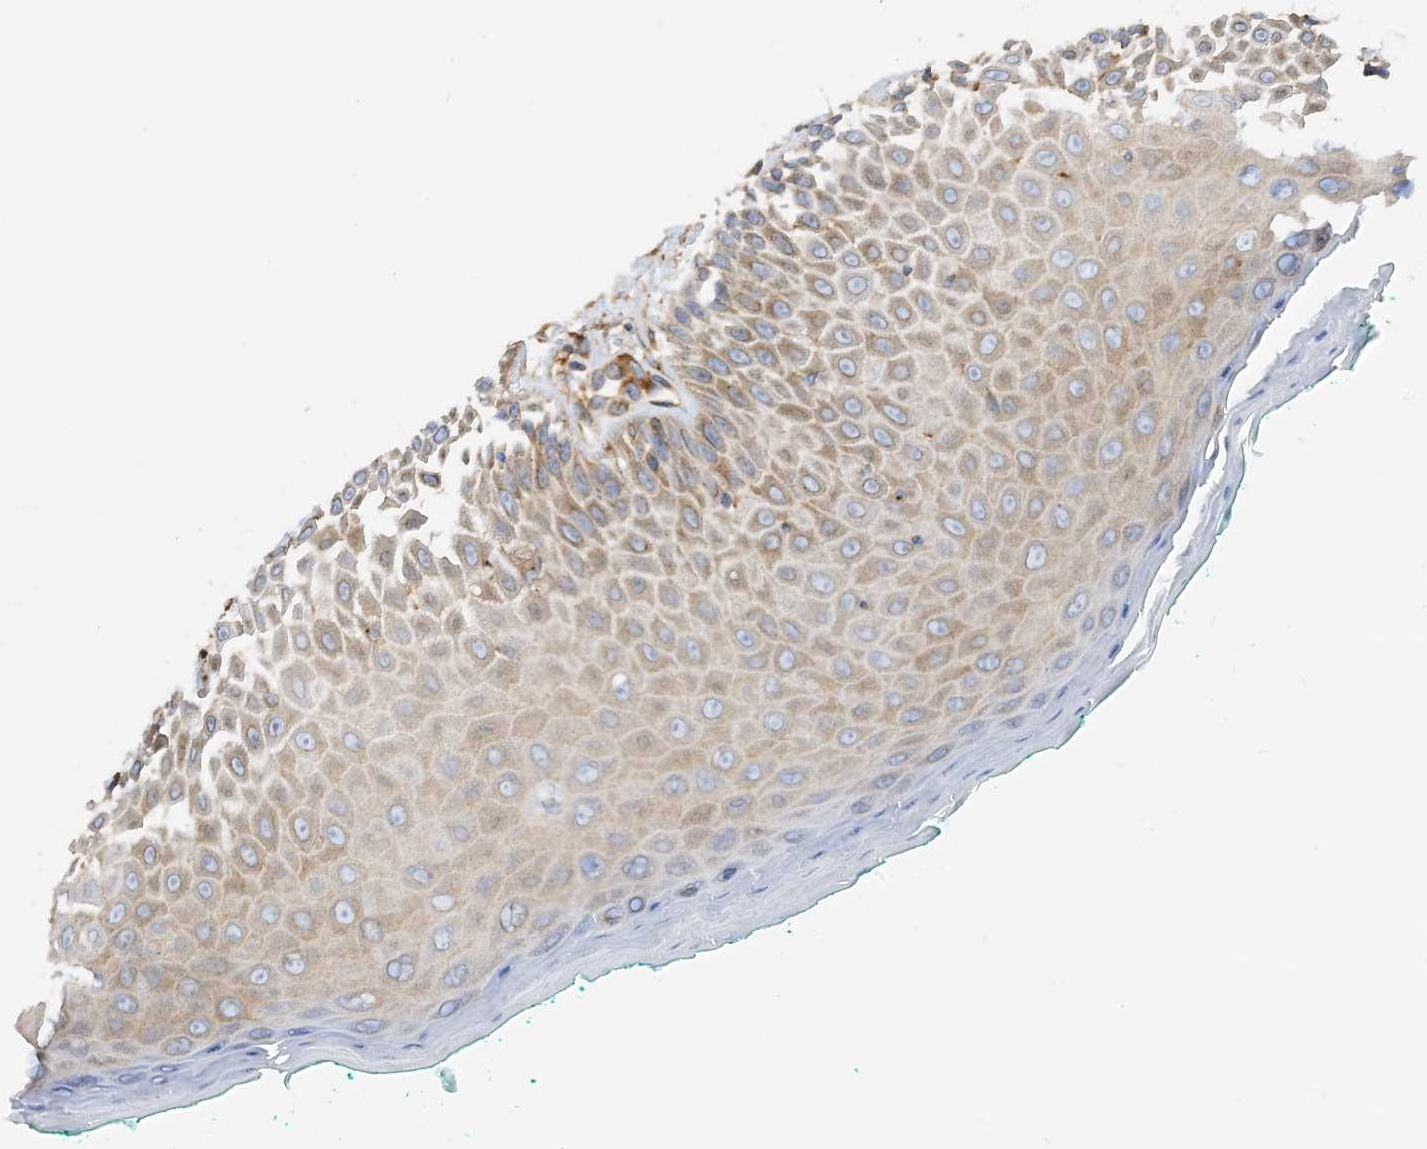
{"staining": {"intensity": "moderate", "quantity": "25%-75%", "location": "cytoplasmic/membranous"}, "tissue": "oral mucosa", "cell_type": "Squamous epithelial cells", "image_type": "normal", "snomed": [{"axis": "morphology", "description": "Normal tissue, NOS"}, {"axis": "topography", "description": "Oral tissue"}], "caption": "A brown stain shows moderate cytoplasmic/membranous expression of a protein in squamous epithelial cells of unremarkable oral mucosa. The protein is shown in brown color, while the nuclei are stained blue.", "gene": "DYNC1LI1", "patient": {"sex": "female", "age": 70}}